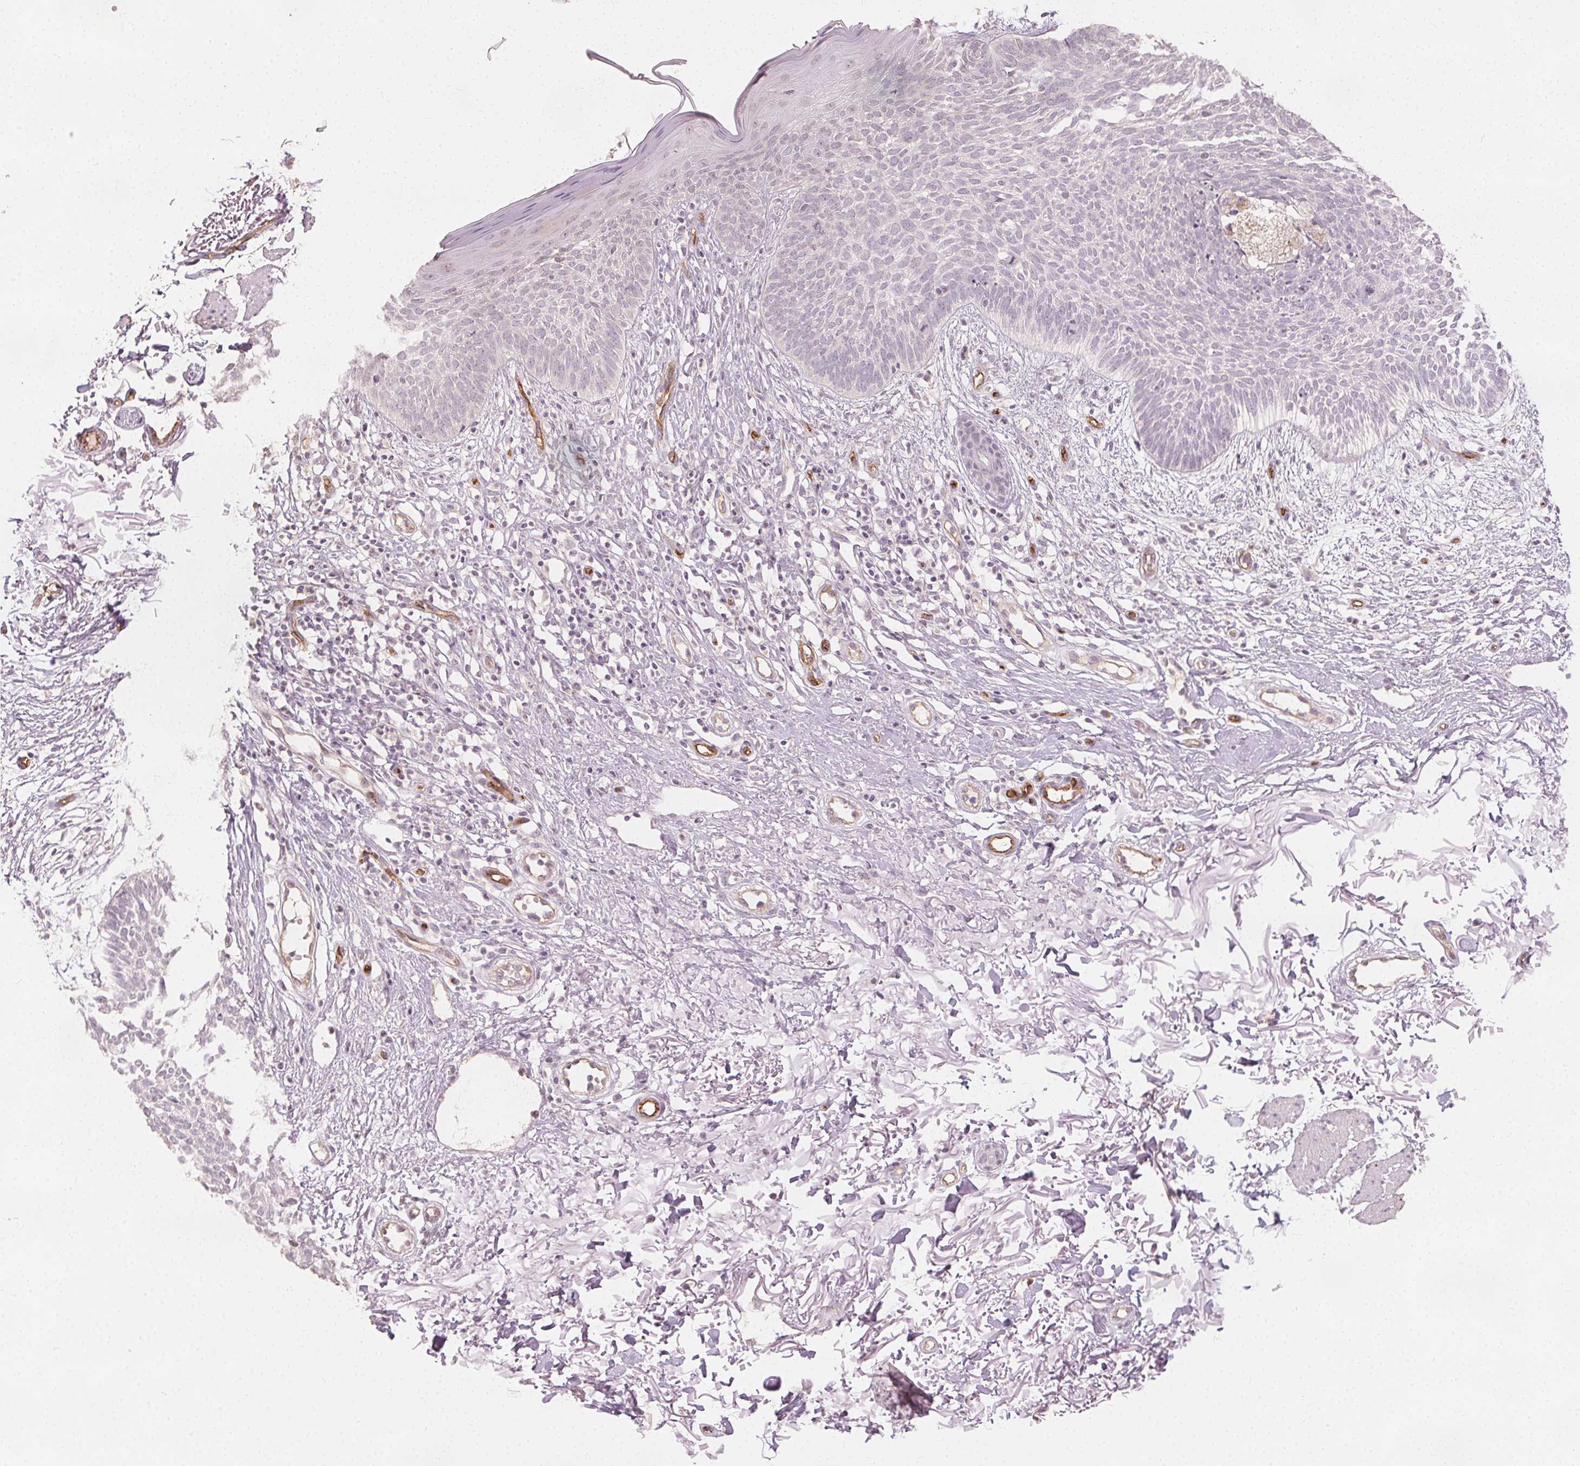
{"staining": {"intensity": "negative", "quantity": "none", "location": "none"}, "tissue": "skin cancer", "cell_type": "Tumor cells", "image_type": "cancer", "snomed": [{"axis": "morphology", "description": "Basal cell carcinoma"}, {"axis": "topography", "description": "Skin"}], "caption": "Immunohistochemical staining of skin cancer (basal cell carcinoma) displays no significant expression in tumor cells. (DAB (3,3'-diaminobenzidine) immunohistochemistry visualized using brightfield microscopy, high magnification).", "gene": "PODXL", "patient": {"sex": "female", "age": 84}}